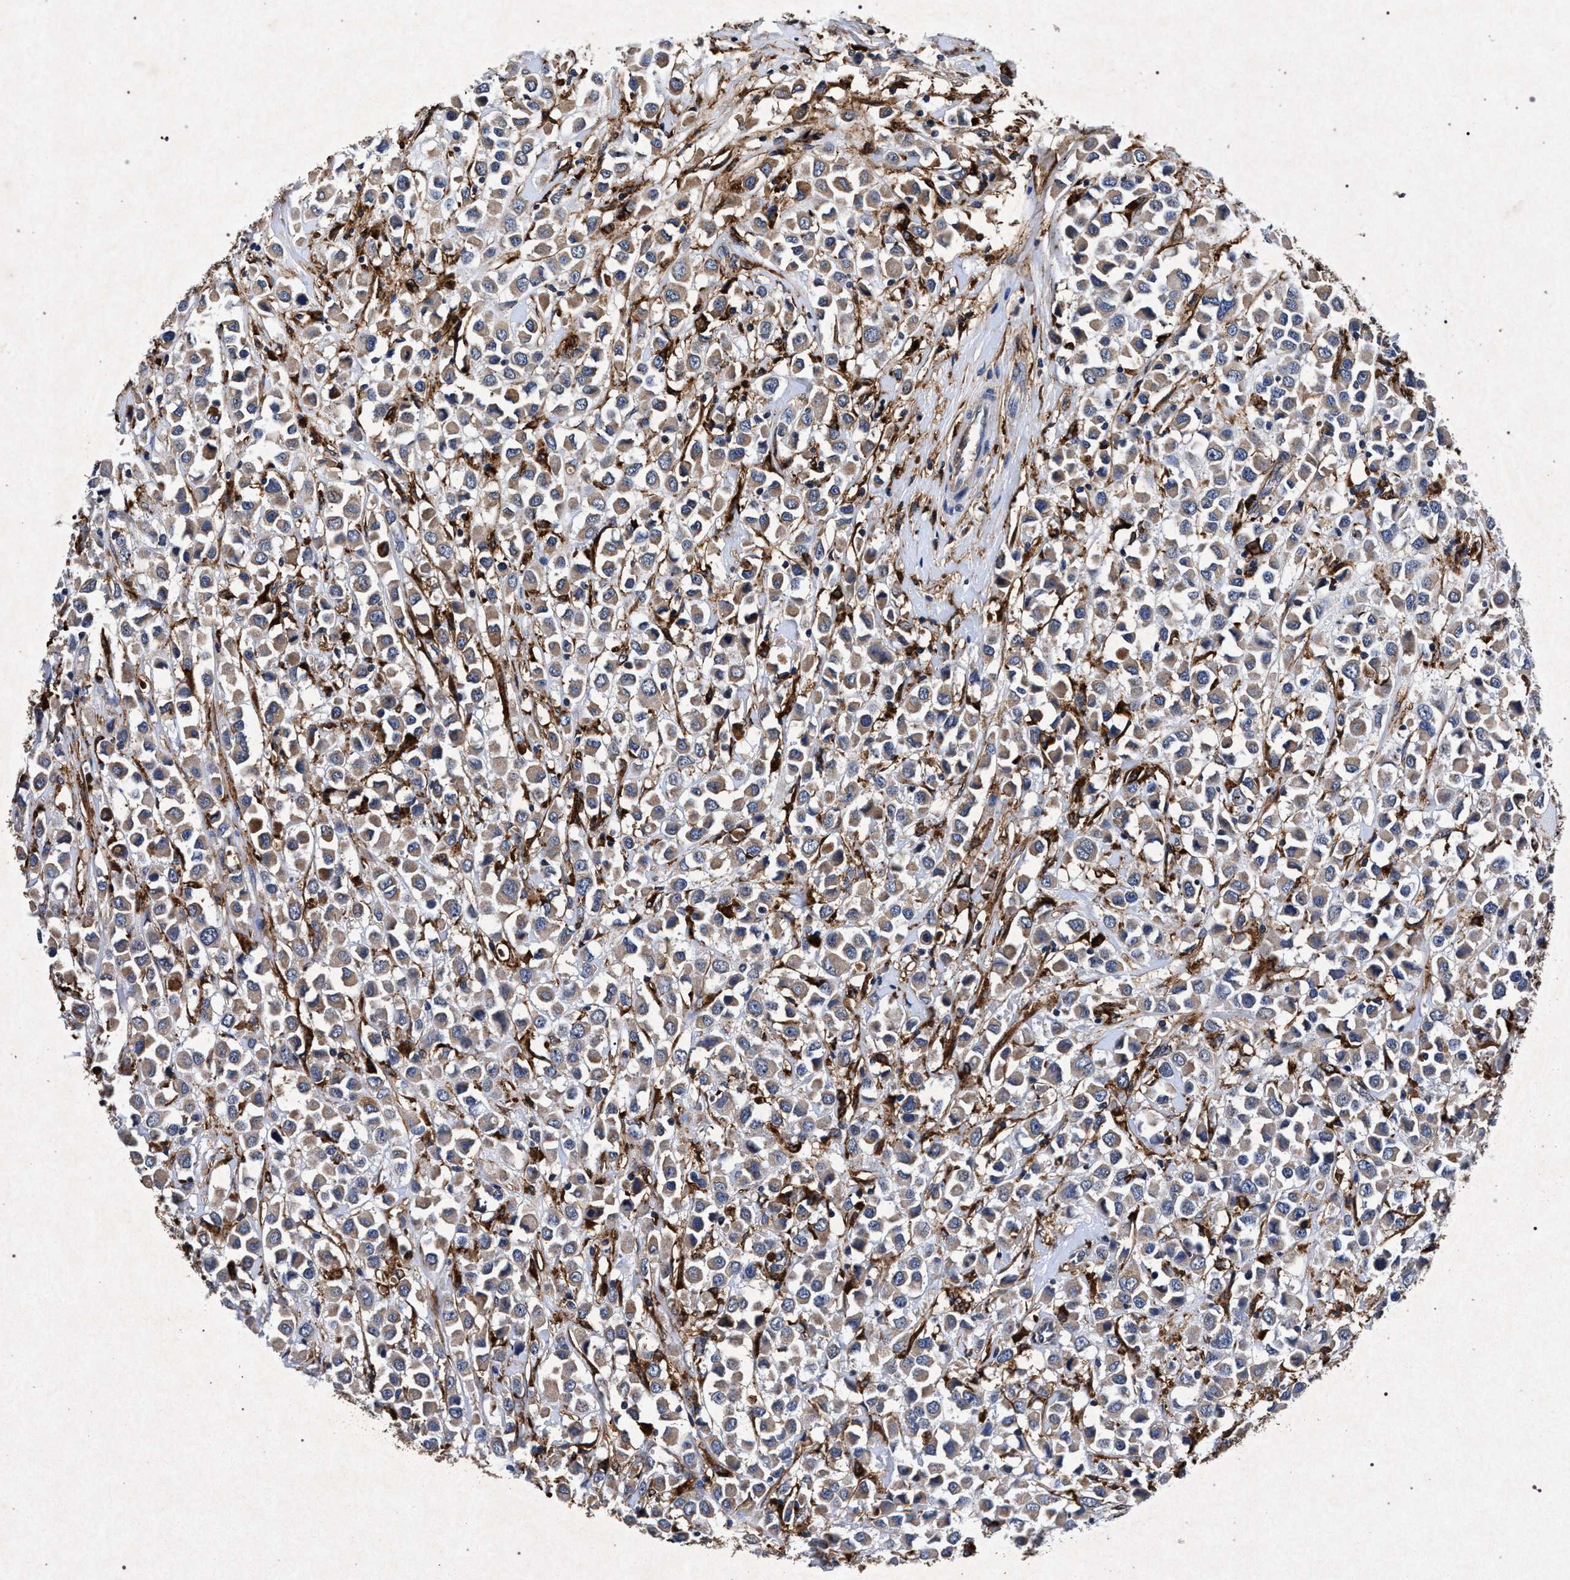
{"staining": {"intensity": "weak", "quantity": ">75%", "location": "cytoplasmic/membranous"}, "tissue": "breast cancer", "cell_type": "Tumor cells", "image_type": "cancer", "snomed": [{"axis": "morphology", "description": "Duct carcinoma"}, {"axis": "topography", "description": "Breast"}], "caption": "DAB (3,3'-diaminobenzidine) immunohistochemical staining of infiltrating ductal carcinoma (breast) demonstrates weak cytoplasmic/membranous protein staining in approximately >75% of tumor cells.", "gene": "MARCKS", "patient": {"sex": "female", "age": 61}}